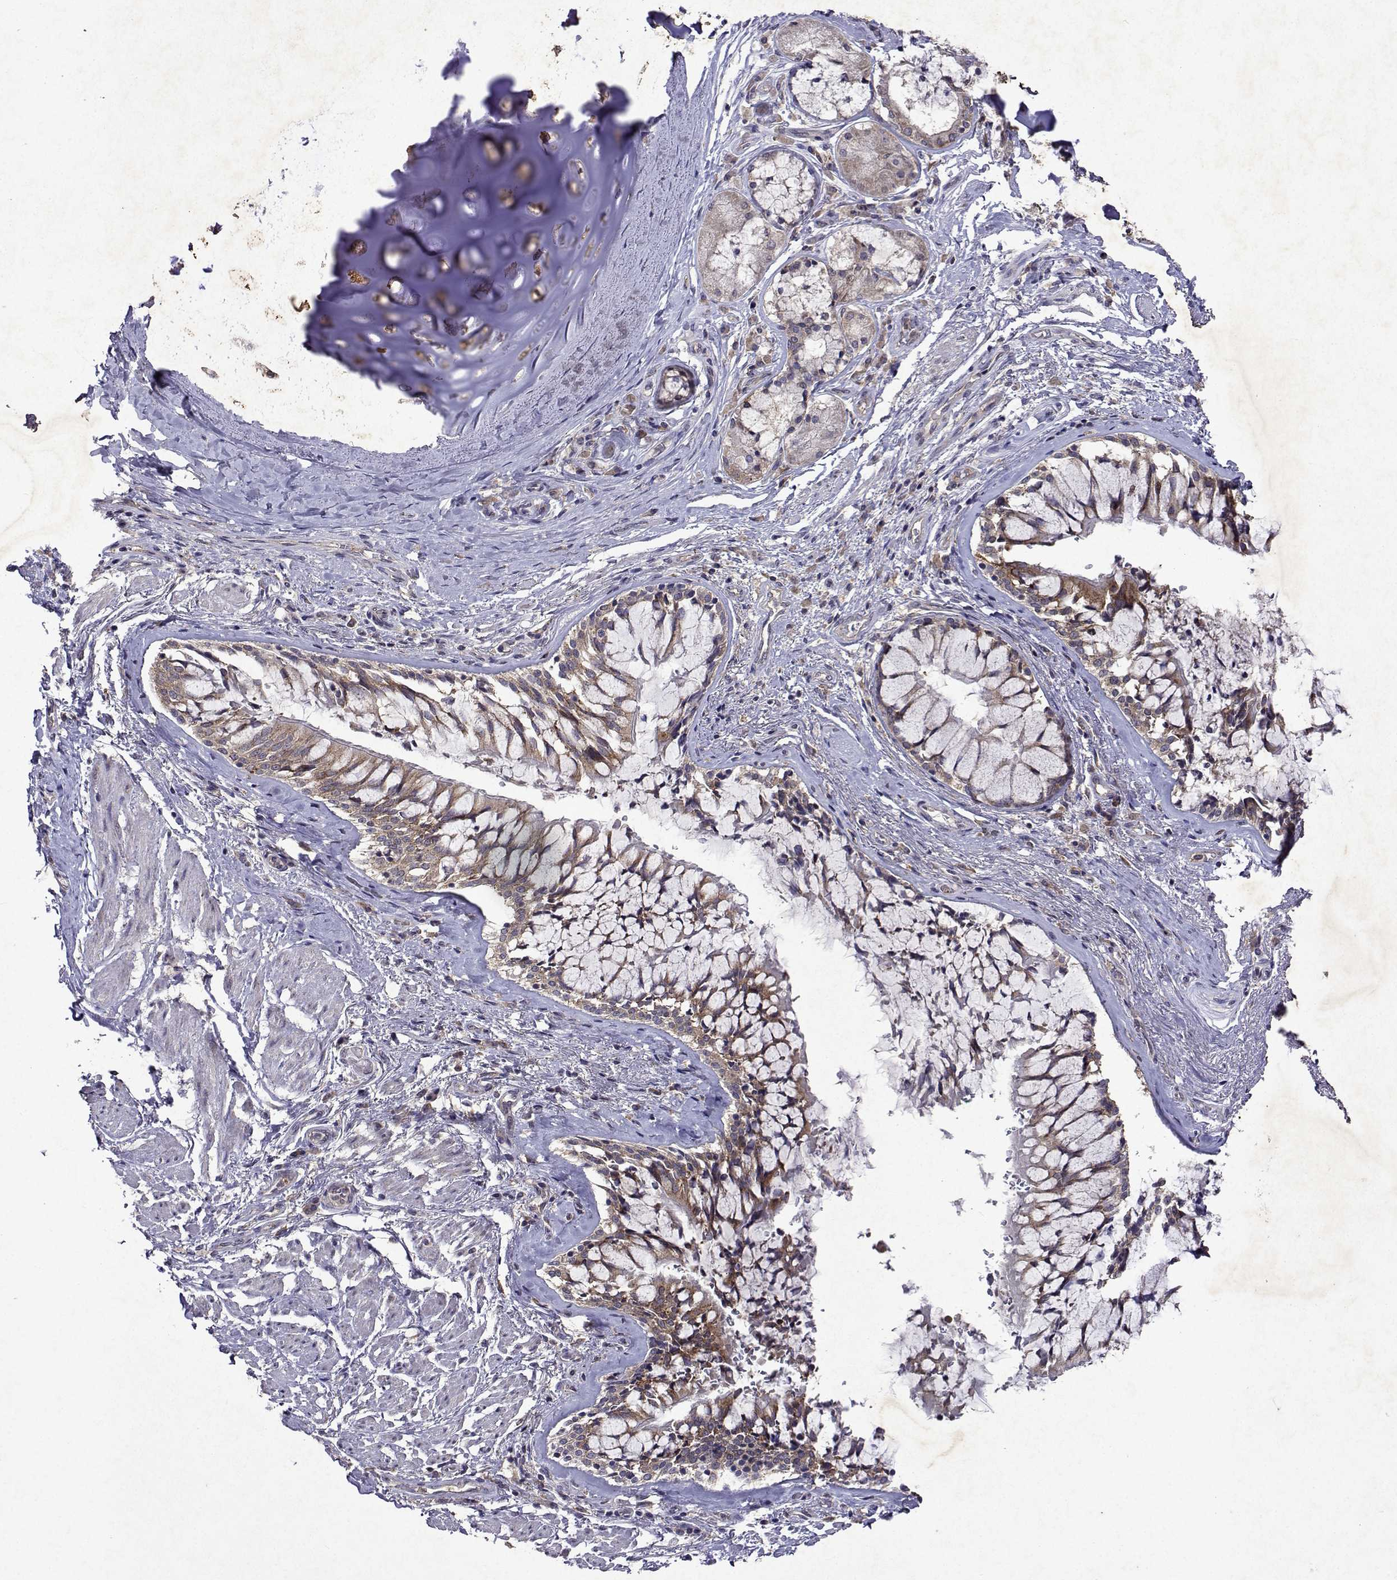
{"staining": {"intensity": "moderate", "quantity": "<25%", "location": "nuclear"}, "tissue": "adipose tissue", "cell_type": "Adipocytes", "image_type": "normal", "snomed": [{"axis": "morphology", "description": "Normal tissue, NOS"}, {"axis": "topography", "description": "Cartilage tissue"}, {"axis": "topography", "description": "Bronchus"}], "caption": "High-power microscopy captured an immunohistochemistry (IHC) photomicrograph of normal adipose tissue, revealing moderate nuclear positivity in about <25% of adipocytes. Nuclei are stained in blue.", "gene": "TARBP2", "patient": {"sex": "male", "age": 64}}